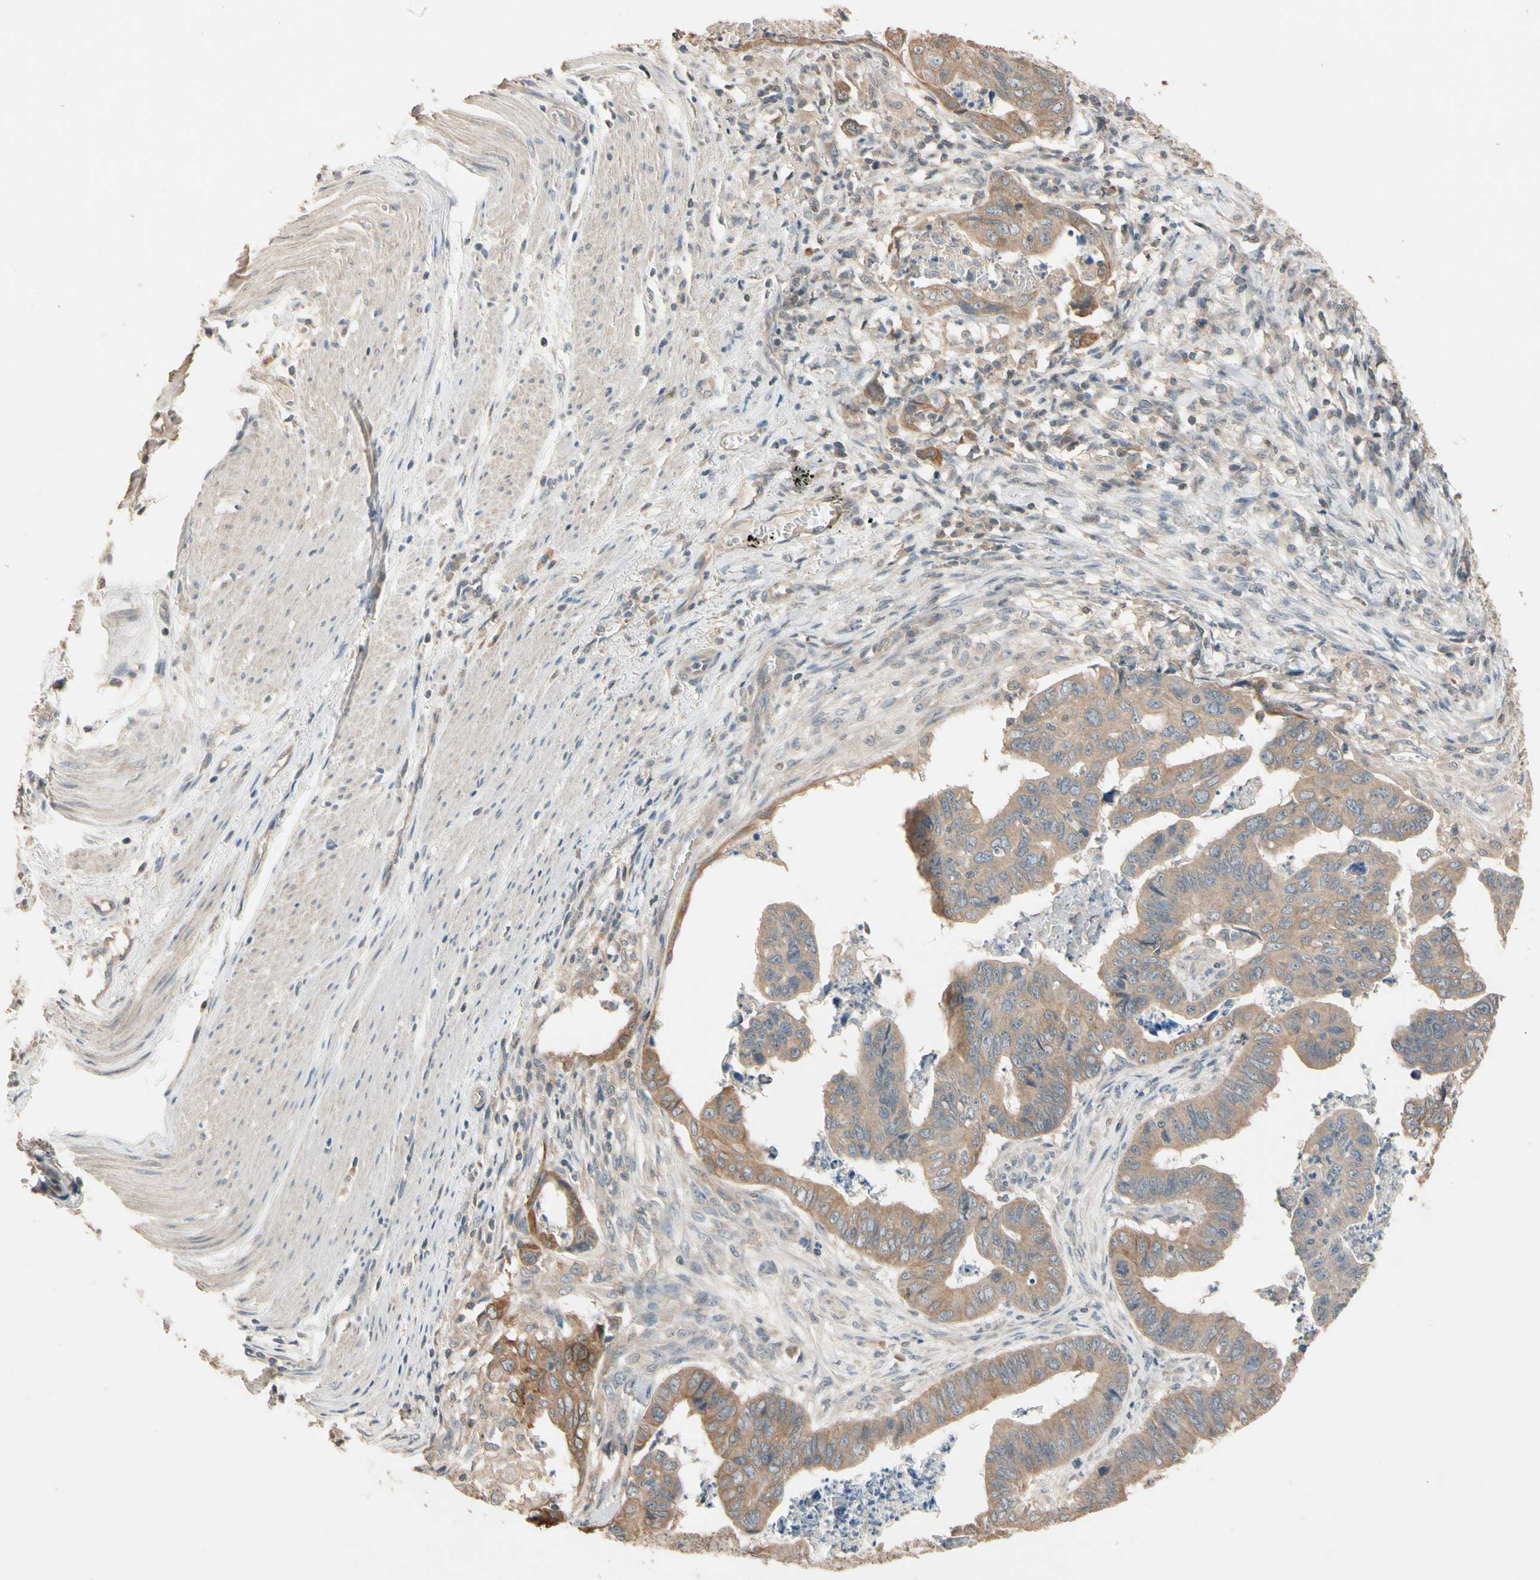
{"staining": {"intensity": "moderate", "quantity": ">75%", "location": "cytoplasmic/membranous"}, "tissue": "stomach cancer", "cell_type": "Tumor cells", "image_type": "cancer", "snomed": [{"axis": "morphology", "description": "Adenocarcinoma, NOS"}, {"axis": "topography", "description": "Stomach, lower"}], "caption": "High-power microscopy captured an IHC photomicrograph of stomach cancer, revealing moderate cytoplasmic/membranous positivity in approximately >75% of tumor cells.", "gene": "MAP3K7", "patient": {"sex": "male", "age": 77}}